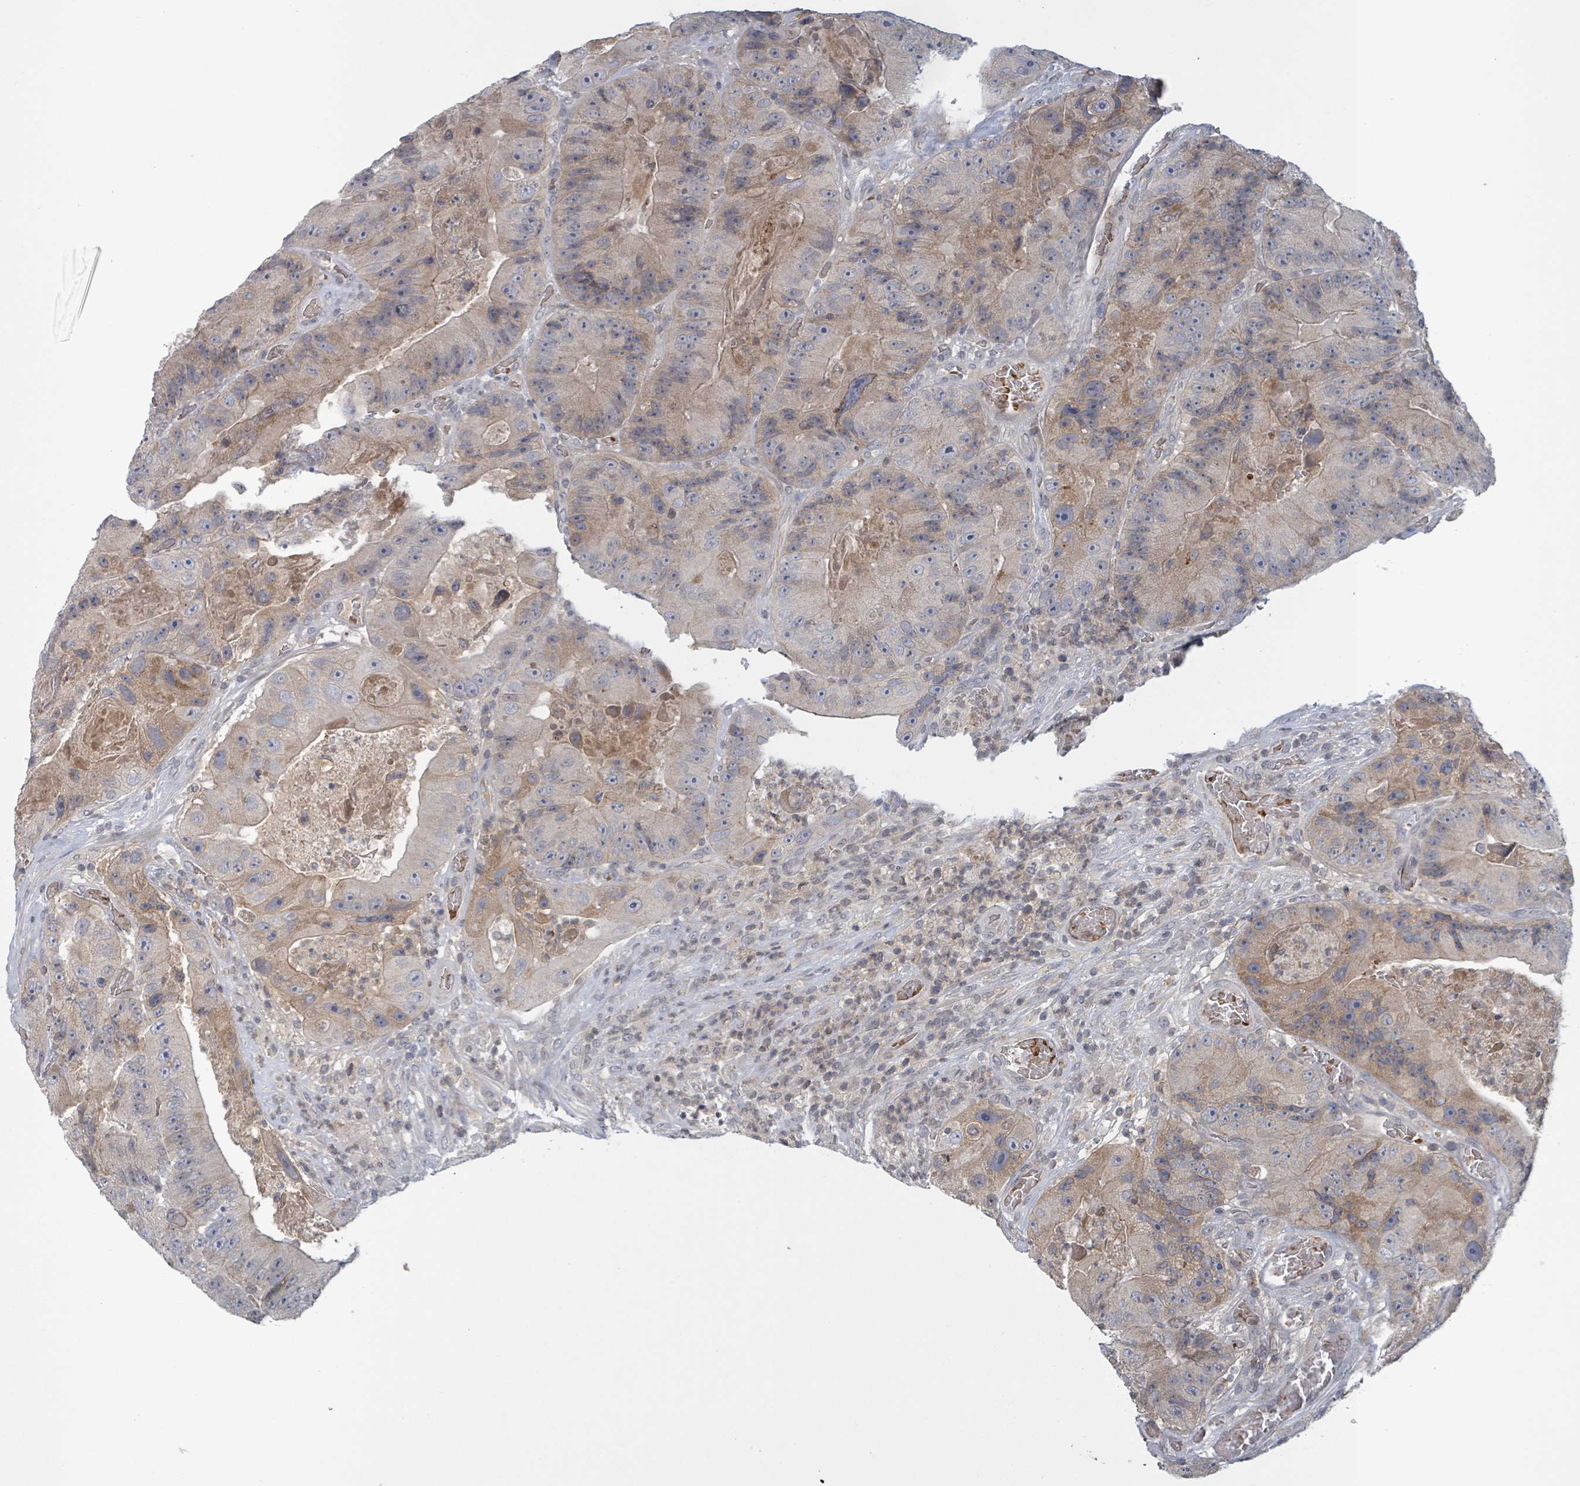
{"staining": {"intensity": "weak", "quantity": "25%-75%", "location": "cytoplasmic/membranous"}, "tissue": "colorectal cancer", "cell_type": "Tumor cells", "image_type": "cancer", "snomed": [{"axis": "morphology", "description": "Adenocarcinoma, NOS"}, {"axis": "topography", "description": "Colon"}], "caption": "Adenocarcinoma (colorectal) stained with DAB IHC exhibits low levels of weak cytoplasmic/membranous positivity in about 25%-75% of tumor cells. (Stains: DAB (3,3'-diaminobenzidine) in brown, nuclei in blue, Microscopy: brightfield microscopy at high magnification).", "gene": "GRM8", "patient": {"sex": "female", "age": 86}}